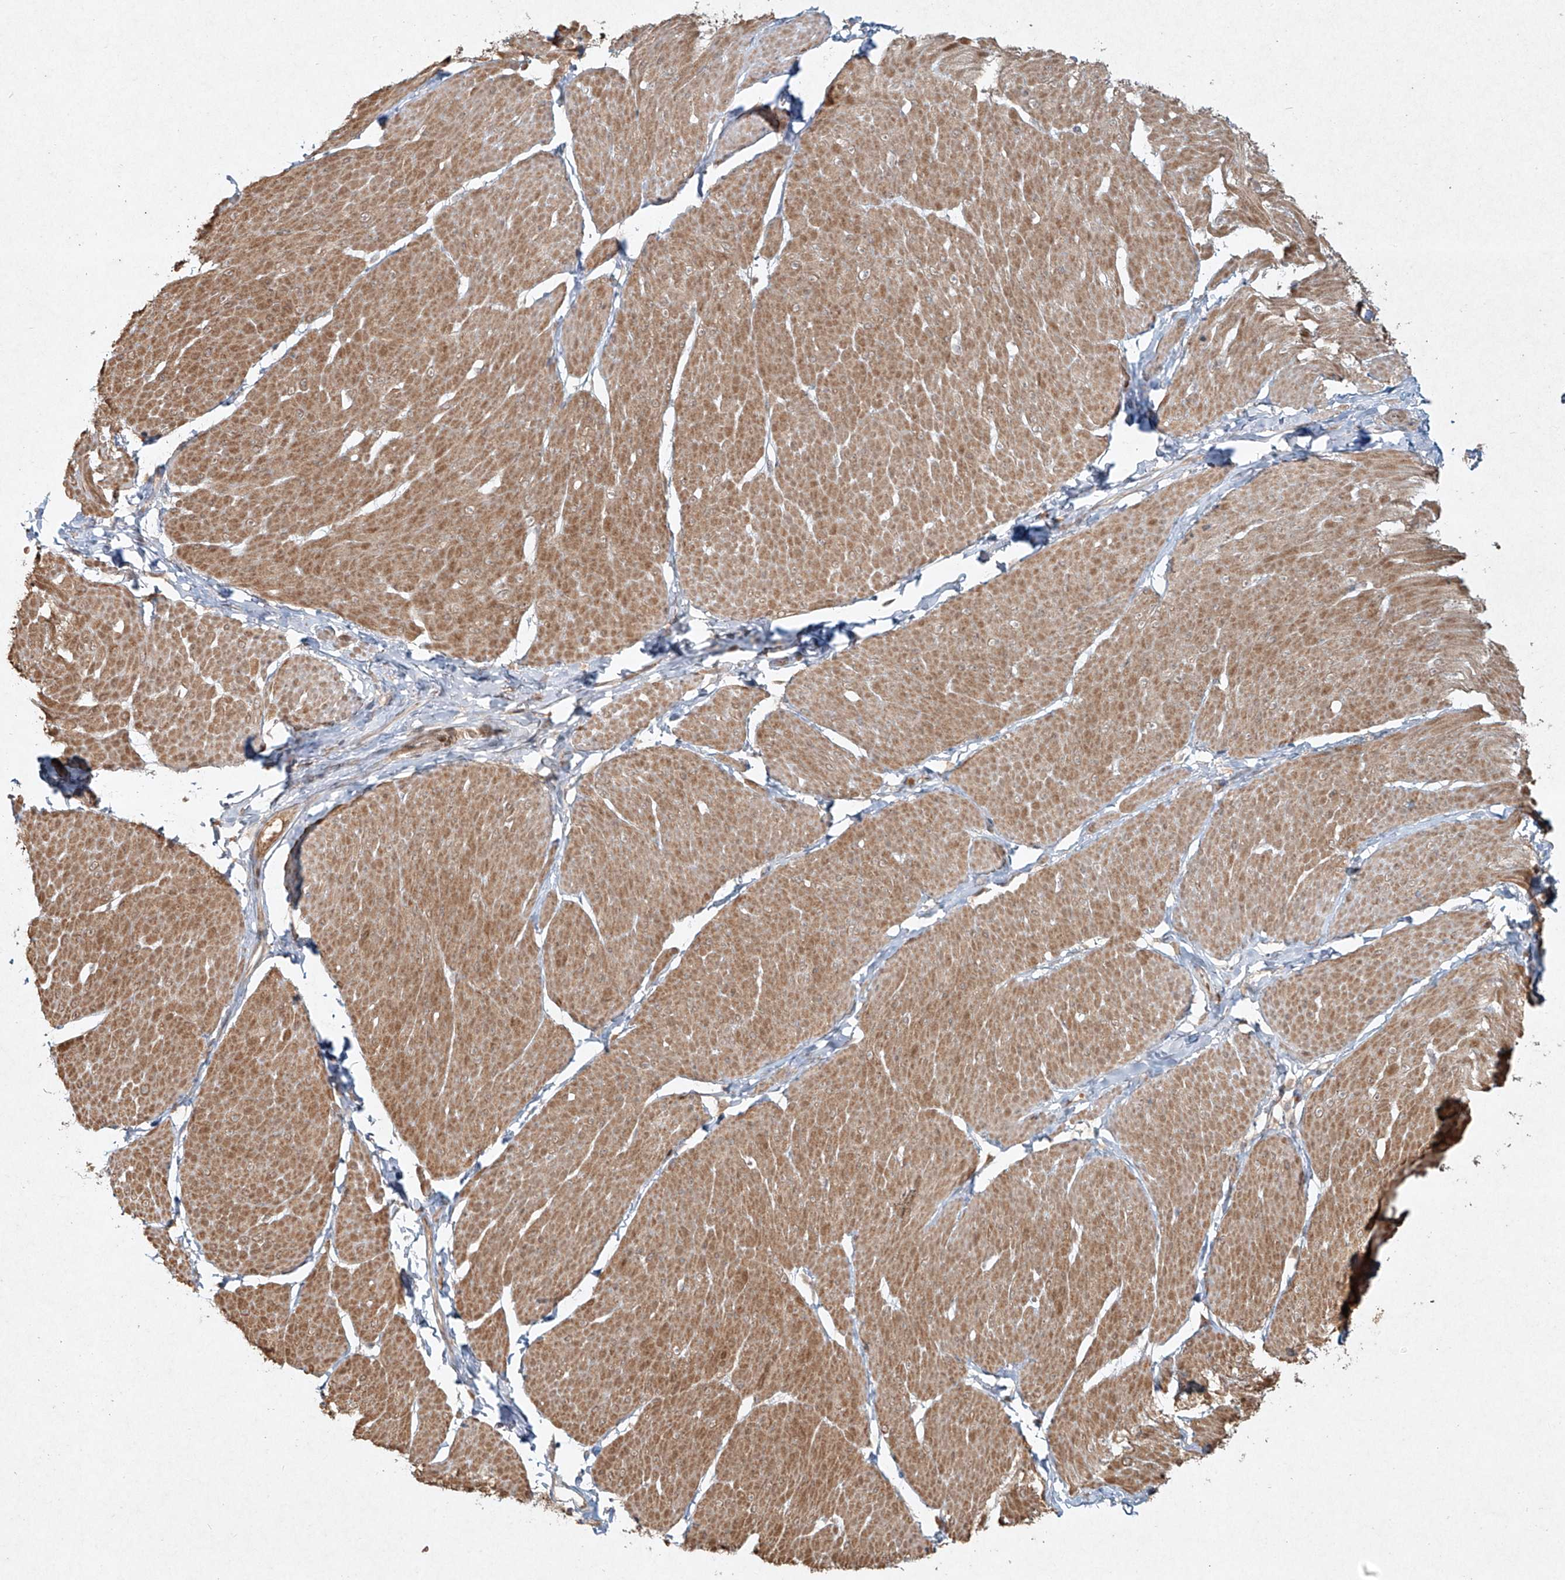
{"staining": {"intensity": "moderate", "quantity": ">75%", "location": "cytoplasmic/membranous"}, "tissue": "smooth muscle", "cell_type": "Smooth muscle cells", "image_type": "normal", "snomed": [{"axis": "morphology", "description": "Urothelial carcinoma, High grade"}, {"axis": "topography", "description": "Urinary bladder"}], "caption": "This image reveals immunohistochemistry staining of benign smooth muscle, with medium moderate cytoplasmic/membranous staining in about >75% of smooth muscle cells.", "gene": "CYYR1", "patient": {"sex": "male", "age": 46}}